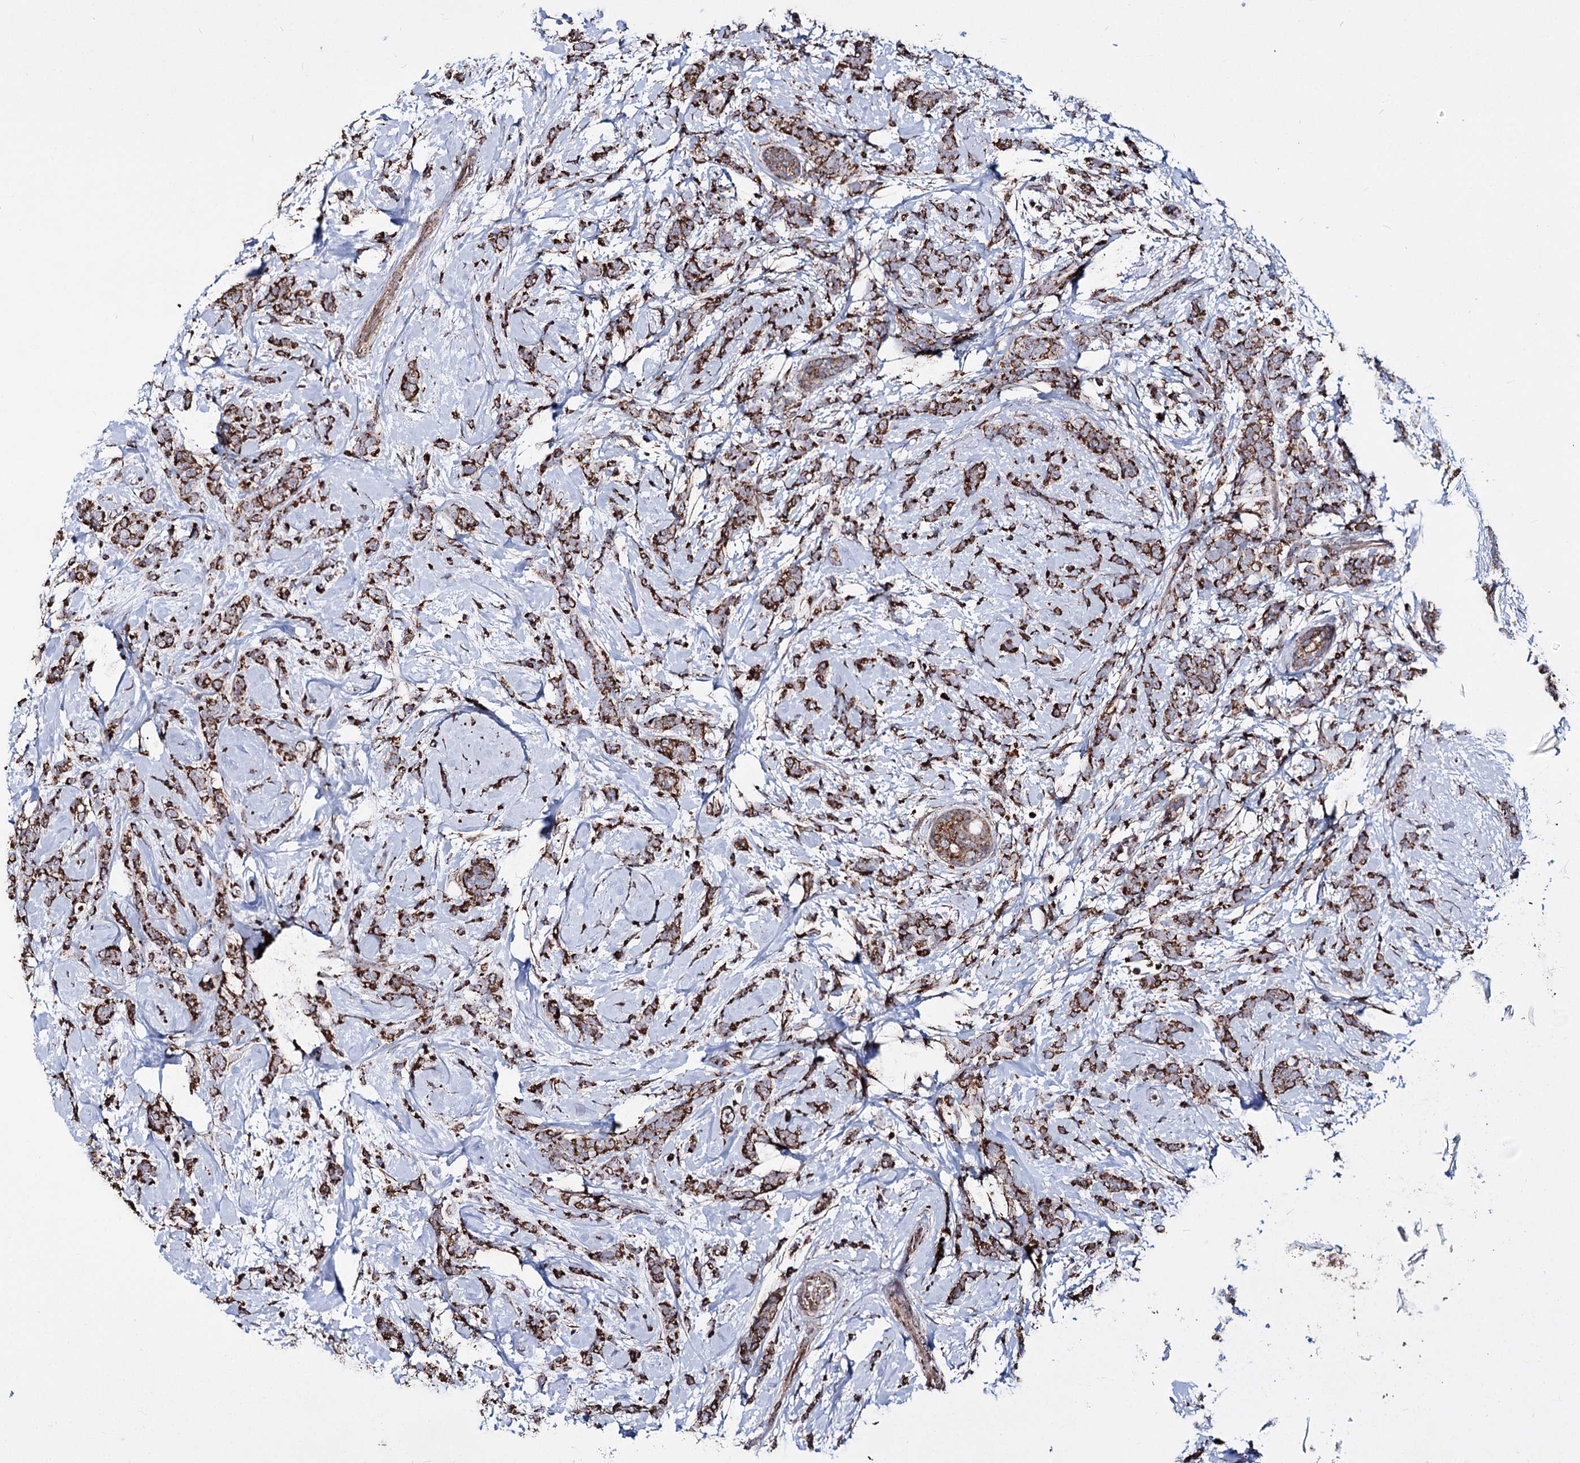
{"staining": {"intensity": "strong", "quantity": ">75%", "location": "cytoplasmic/membranous"}, "tissue": "breast cancer", "cell_type": "Tumor cells", "image_type": "cancer", "snomed": [{"axis": "morphology", "description": "Lobular carcinoma"}, {"axis": "topography", "description": "Breast"}], "caption": "This is a histology image of immunohistochemistry (IHC) staining of lobular carcinoma (breast), which shows strong staining in the cytoplasmic/membranous of tumor cells.", "gene": "CREB3L4", "patient": {"sex": "female", "age": 58}}